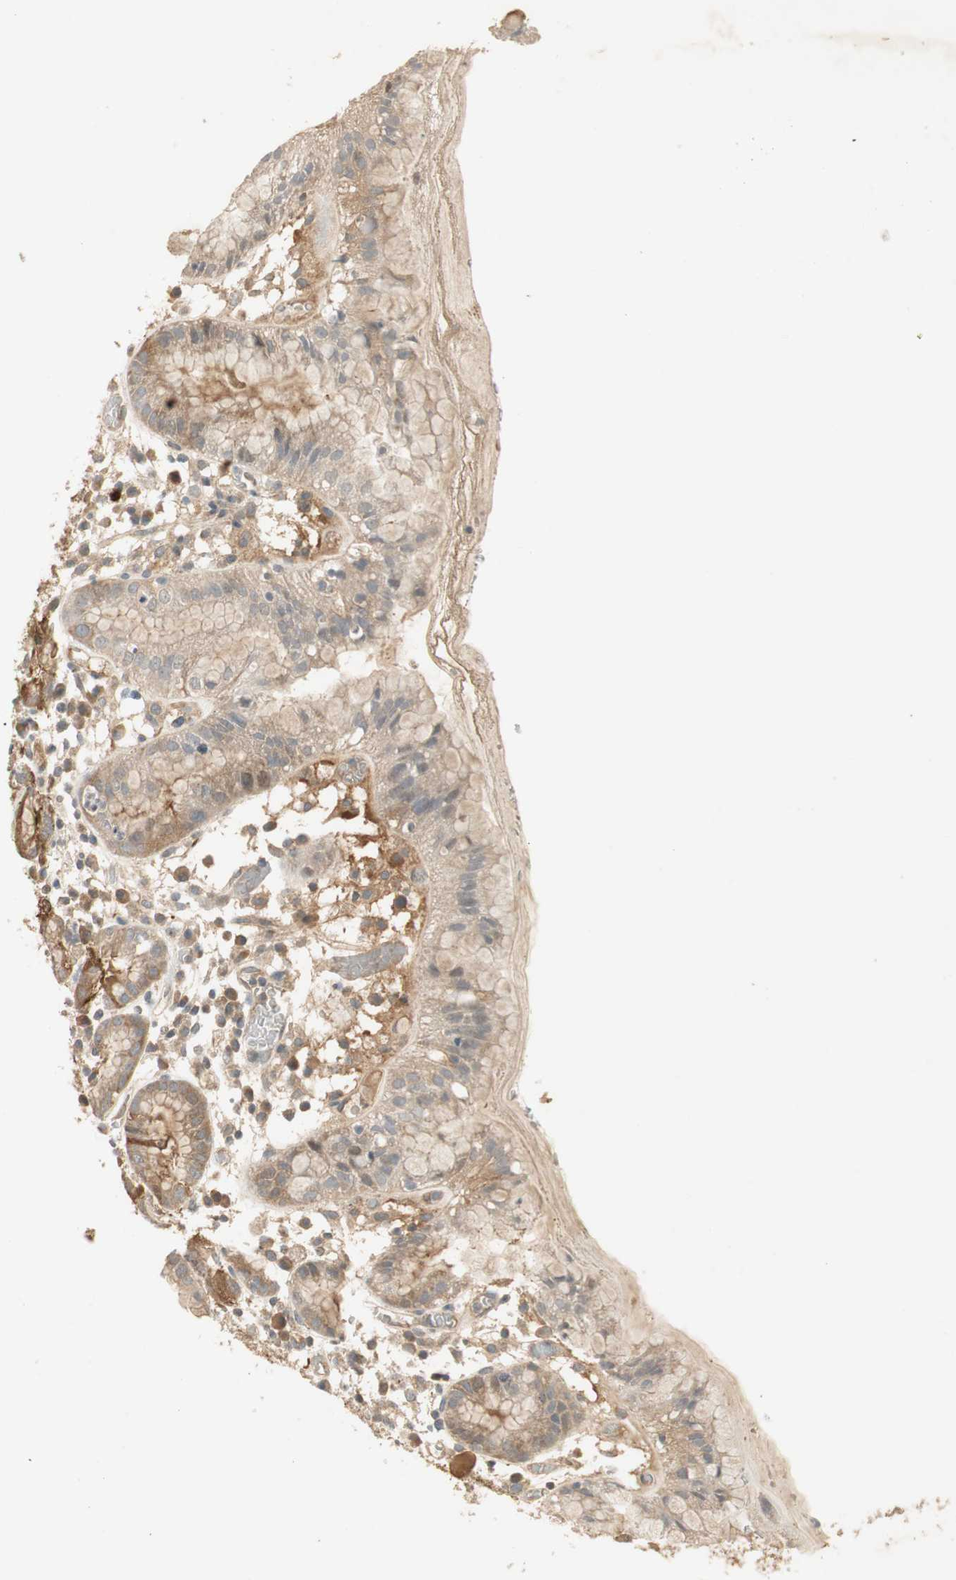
{"staining": {"intensity": "moderate", "quantity": ">75%", "location": "cytoplasmic/membranous"}, "tissue": "stomach", "cell_type": "Glandular cells", "image_type": "normal", "snomed": [{"axis": "morphology", "description": "Normal tissue, NOS"}, {"axis": "topography", "description": "Stomach"}, {"axis": "topography", "description": "Stomach, lower"}], "caption": "High-power microscopy captured an immunohistochemistry (IHC) photomicrograph of normal stomach, revealing moderate cytoplasmic/membranous expression in approximately >75% of glandular cells. The staining was performed using DAB to visualize the protein expression in brown, while the nuclei were stained in blue with hematoxylin (Magnification: 20x).", "gene": "USP2", "patient": {"sex": "female", "age": 75}}